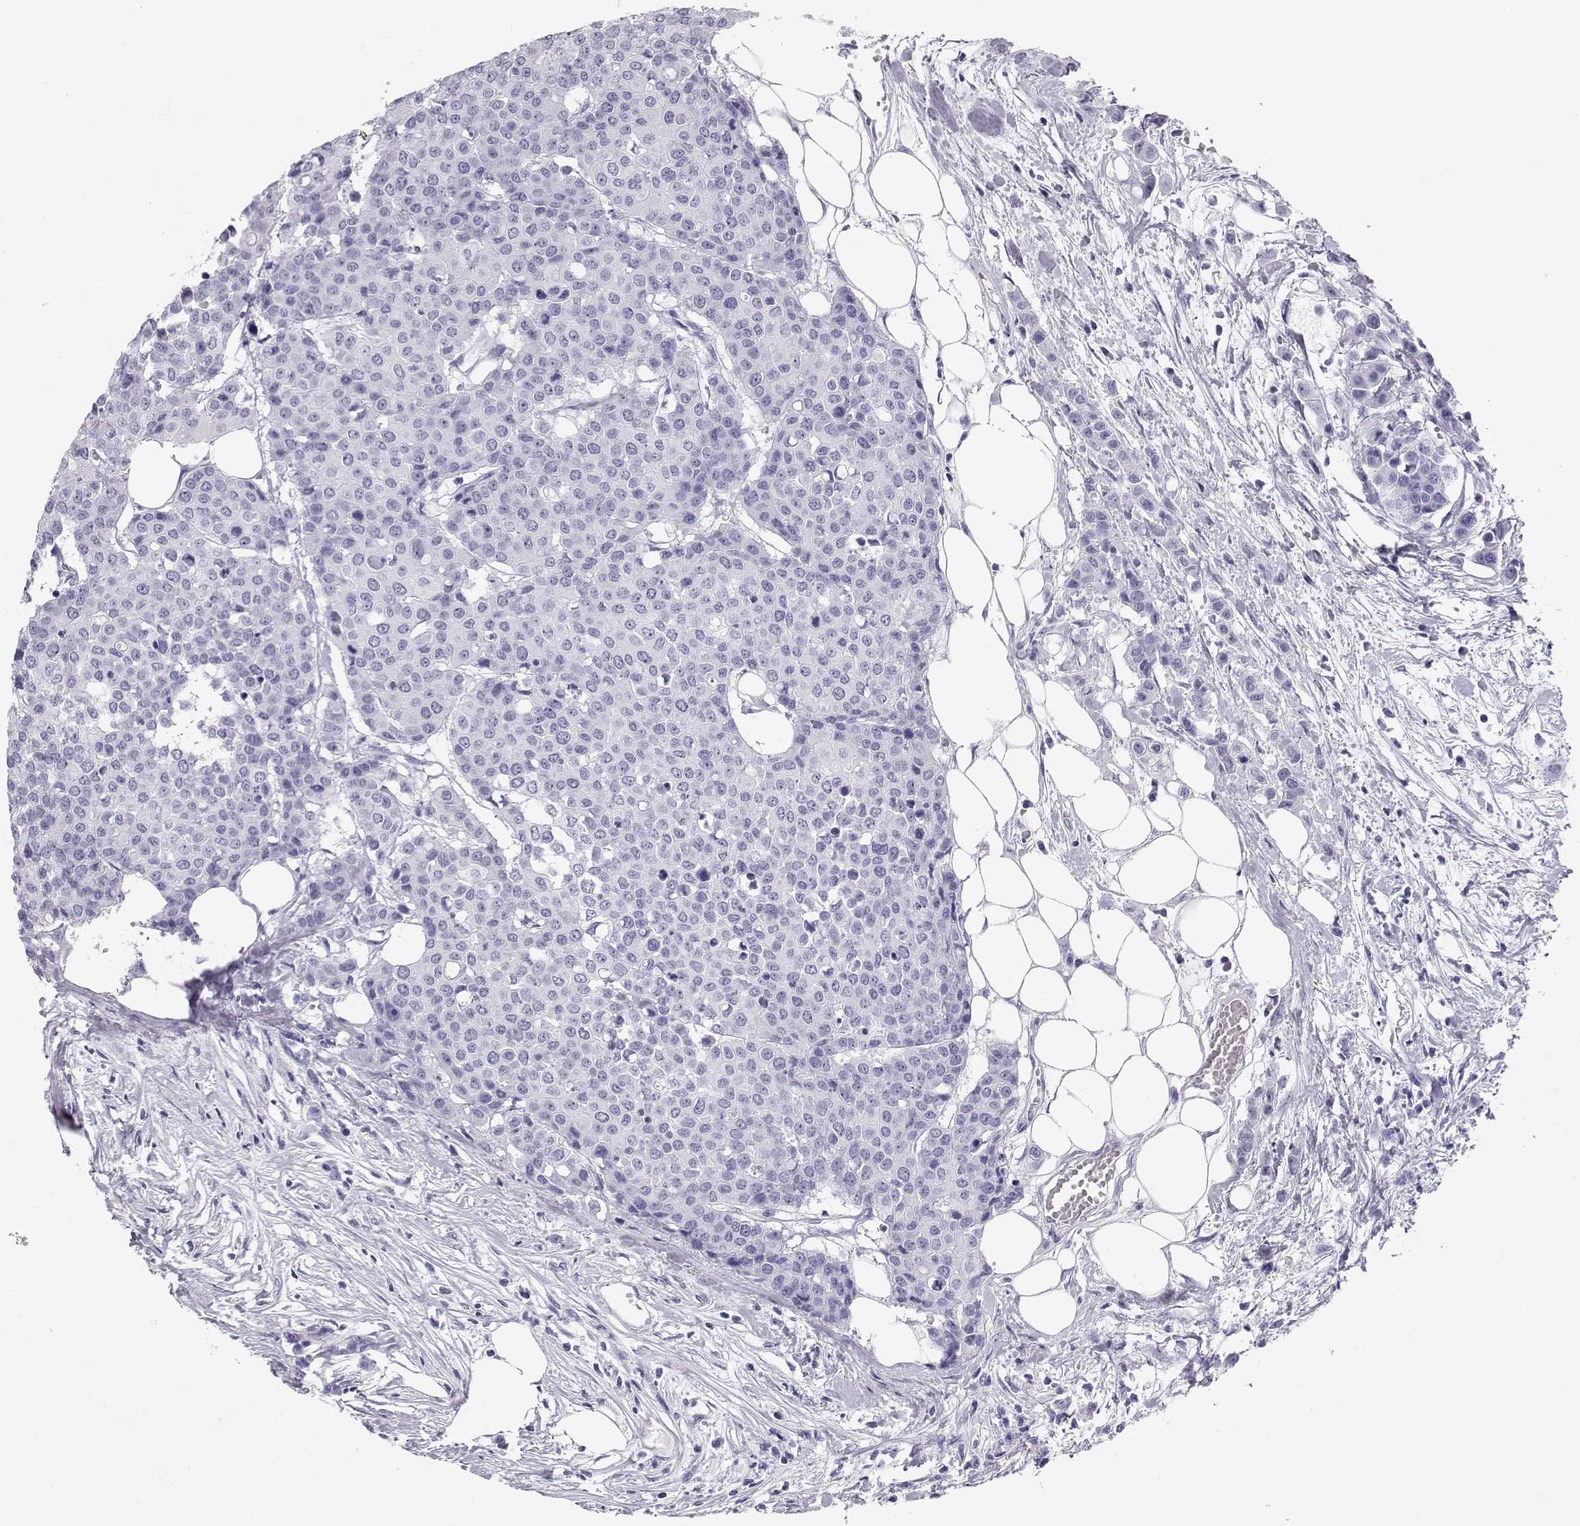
{"staining": {"intensity": "negative", "quantity": "none", "location": "none"}, "tissue": "carcinoid", "cell_type": "Tumor cells", "image_type": "cancer", "snomed": [{"axis": "morphology", "description": "Carcinoid, malignant, NOS"}, {"axis": "topography", "description": "Colon"}], "caption": "Immunohistochemistry (IHC) of human carcinoid displays no staining in tumor cells. (IHC, brightfield microscopy, high magnification).", "gene": "RD3", "patient": {"sex": "male", "age": 81}}